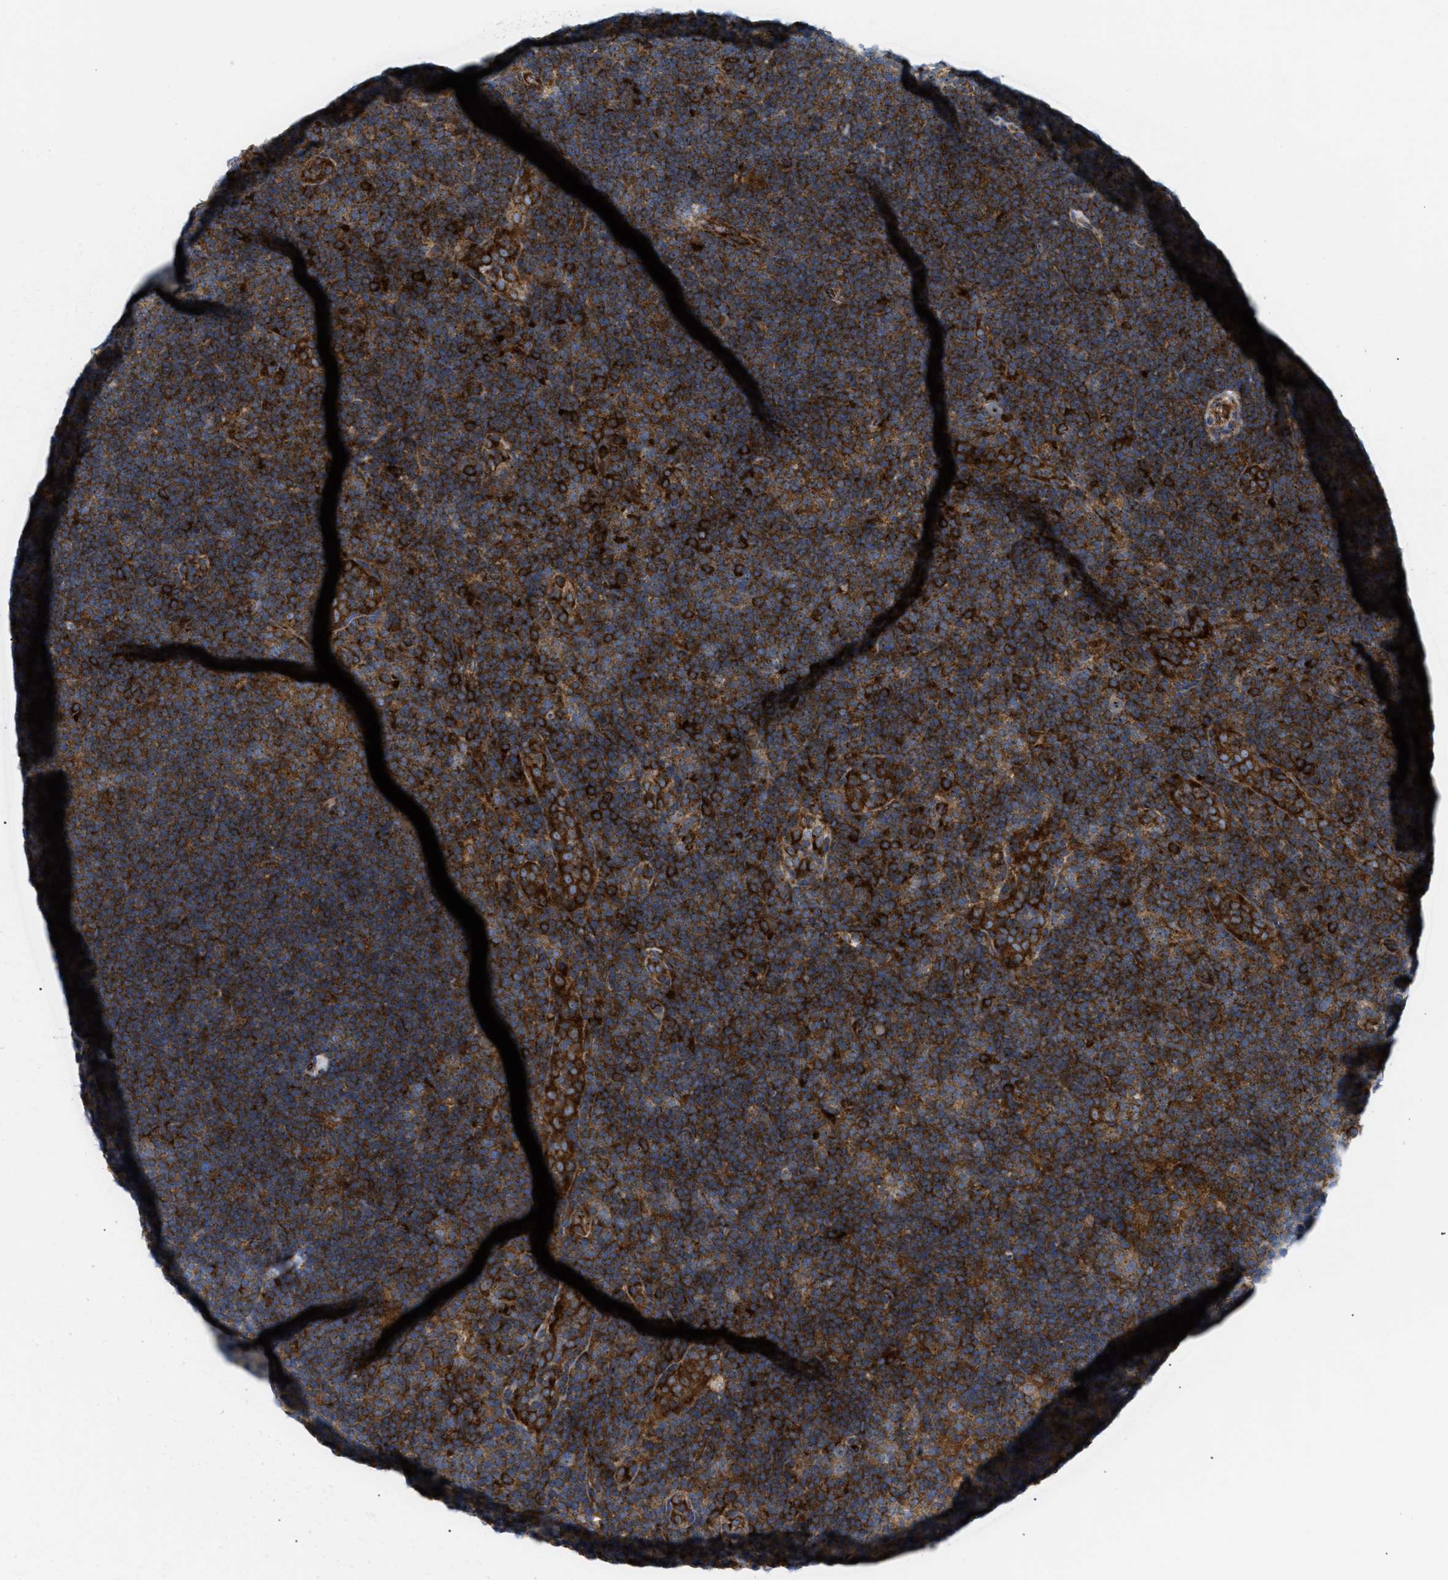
{"staining": {"intensity": "moderate", "quantity": ">75%", "location": "cytoplasmic/membranous"}, "tissue": "lymphoma", "cell_type": "Tumor cells", "image_type": "cancer", "snomed": [{"axis": "morphology", "description": "Hodgkin's disease, NOS"}, {"axis": "topography", "description": "Lymph node"}], "caption": "Human Hodgkin's disease stained for a protein (brown) exhibits moderate cytoplasmic/membranous positive staining in about >75% of tumor cells.", "gene": "DCTN4", "patient": {"sex": "female", "age": 57}}